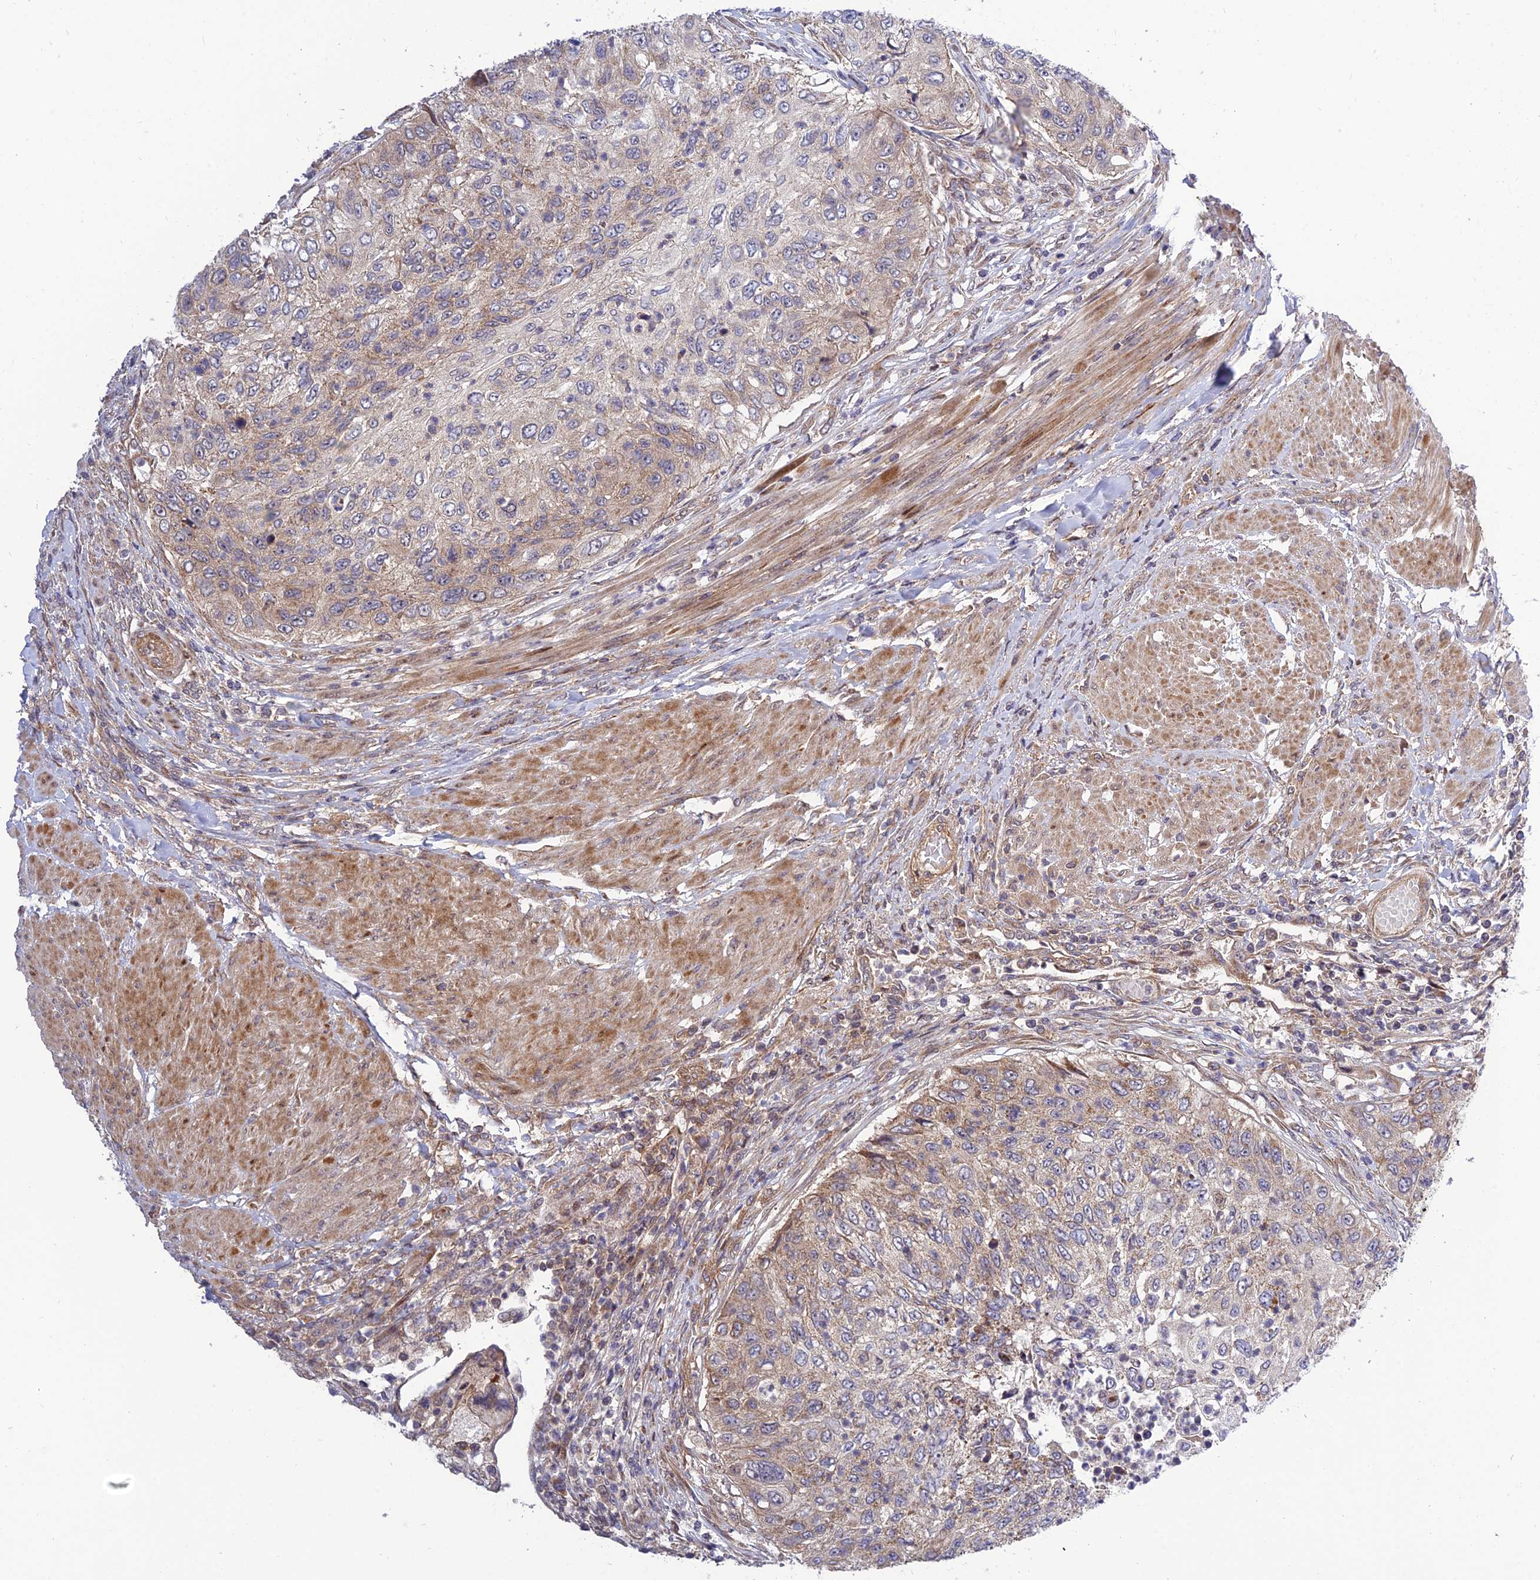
{"staining": {"intensity": "weak", "quantity": "<25%", "location": "cytoplasmic/membranous"}, "tissue": "urothelial cancer", "cell_type": "Tumor cells", "image_type": "cancer", "snomed": [{"axis": "morphology", "description": "Urothelial carcinoma, High grade"}, {"axis": "topography", "description": "Urinary bladder"}], "caption": "High power microscopy histopathology image of an immunohistochemistry (IHC) image of high-grade urothelial carcinoma, revealing no significant staining in tumor cells.", "gene": "PLEKHG2", "patient": {"sex": "female", "age": 60}}